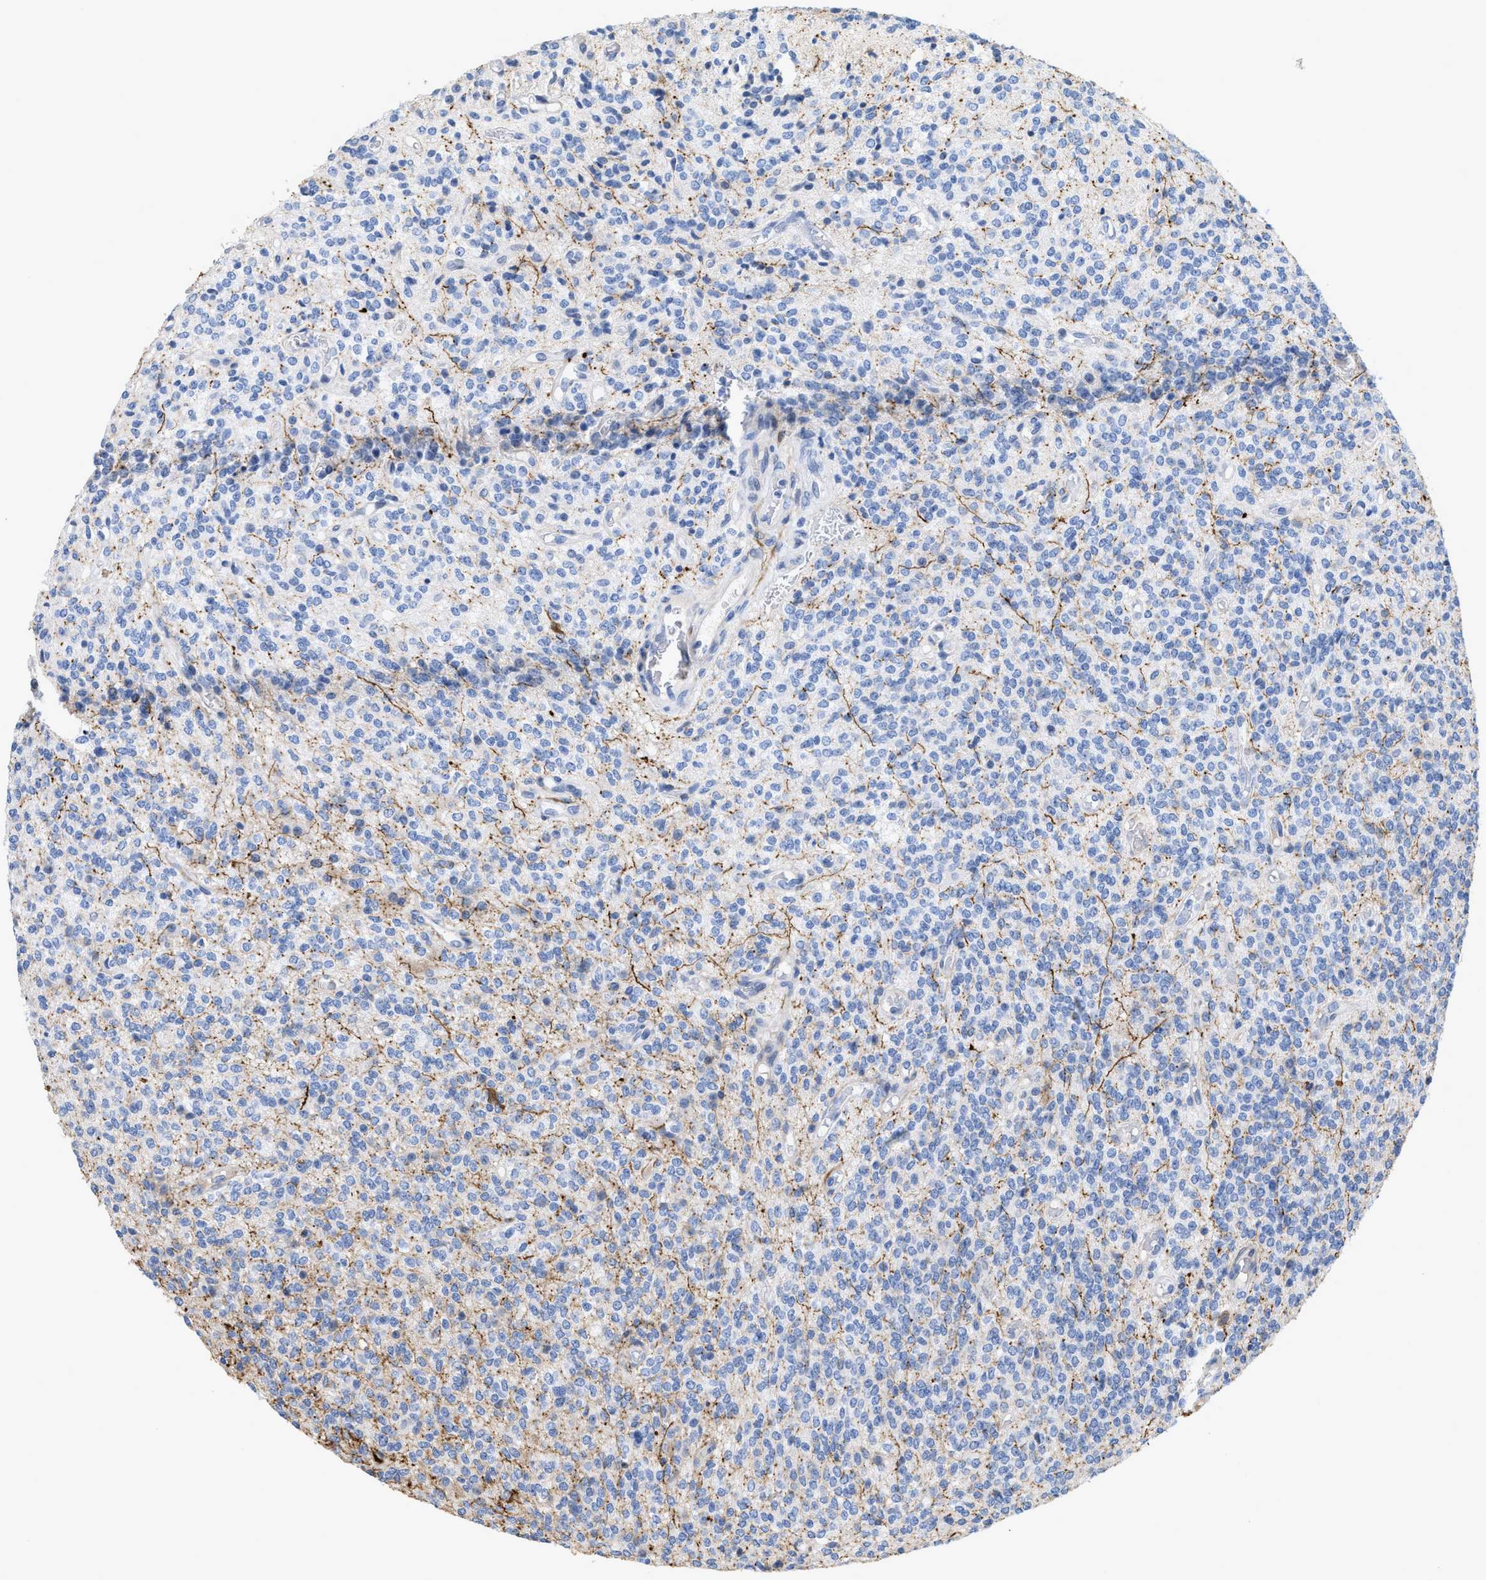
{"staining": {"intensity": "negative", "quantity": "none", "location": "none"}, "tissue": "glioma", "cell_type": "Tumor cells", "image_type": "cancer", "snomed": [{"axis": "morphology", "description": "Glioma, malignant, High grade"}, {"axis": "topography", "description": "Brain"}], "caption": "DAB (3,3'-diaminobenzidine) immunohistochemical staining of human glioma displays no significant positivity in tumor cells. (DAB (3,3'-diaminobenzidine) IHC, high magnification).", "gene": "CRYM", "patient": {"sex": "male", "age": 34}}